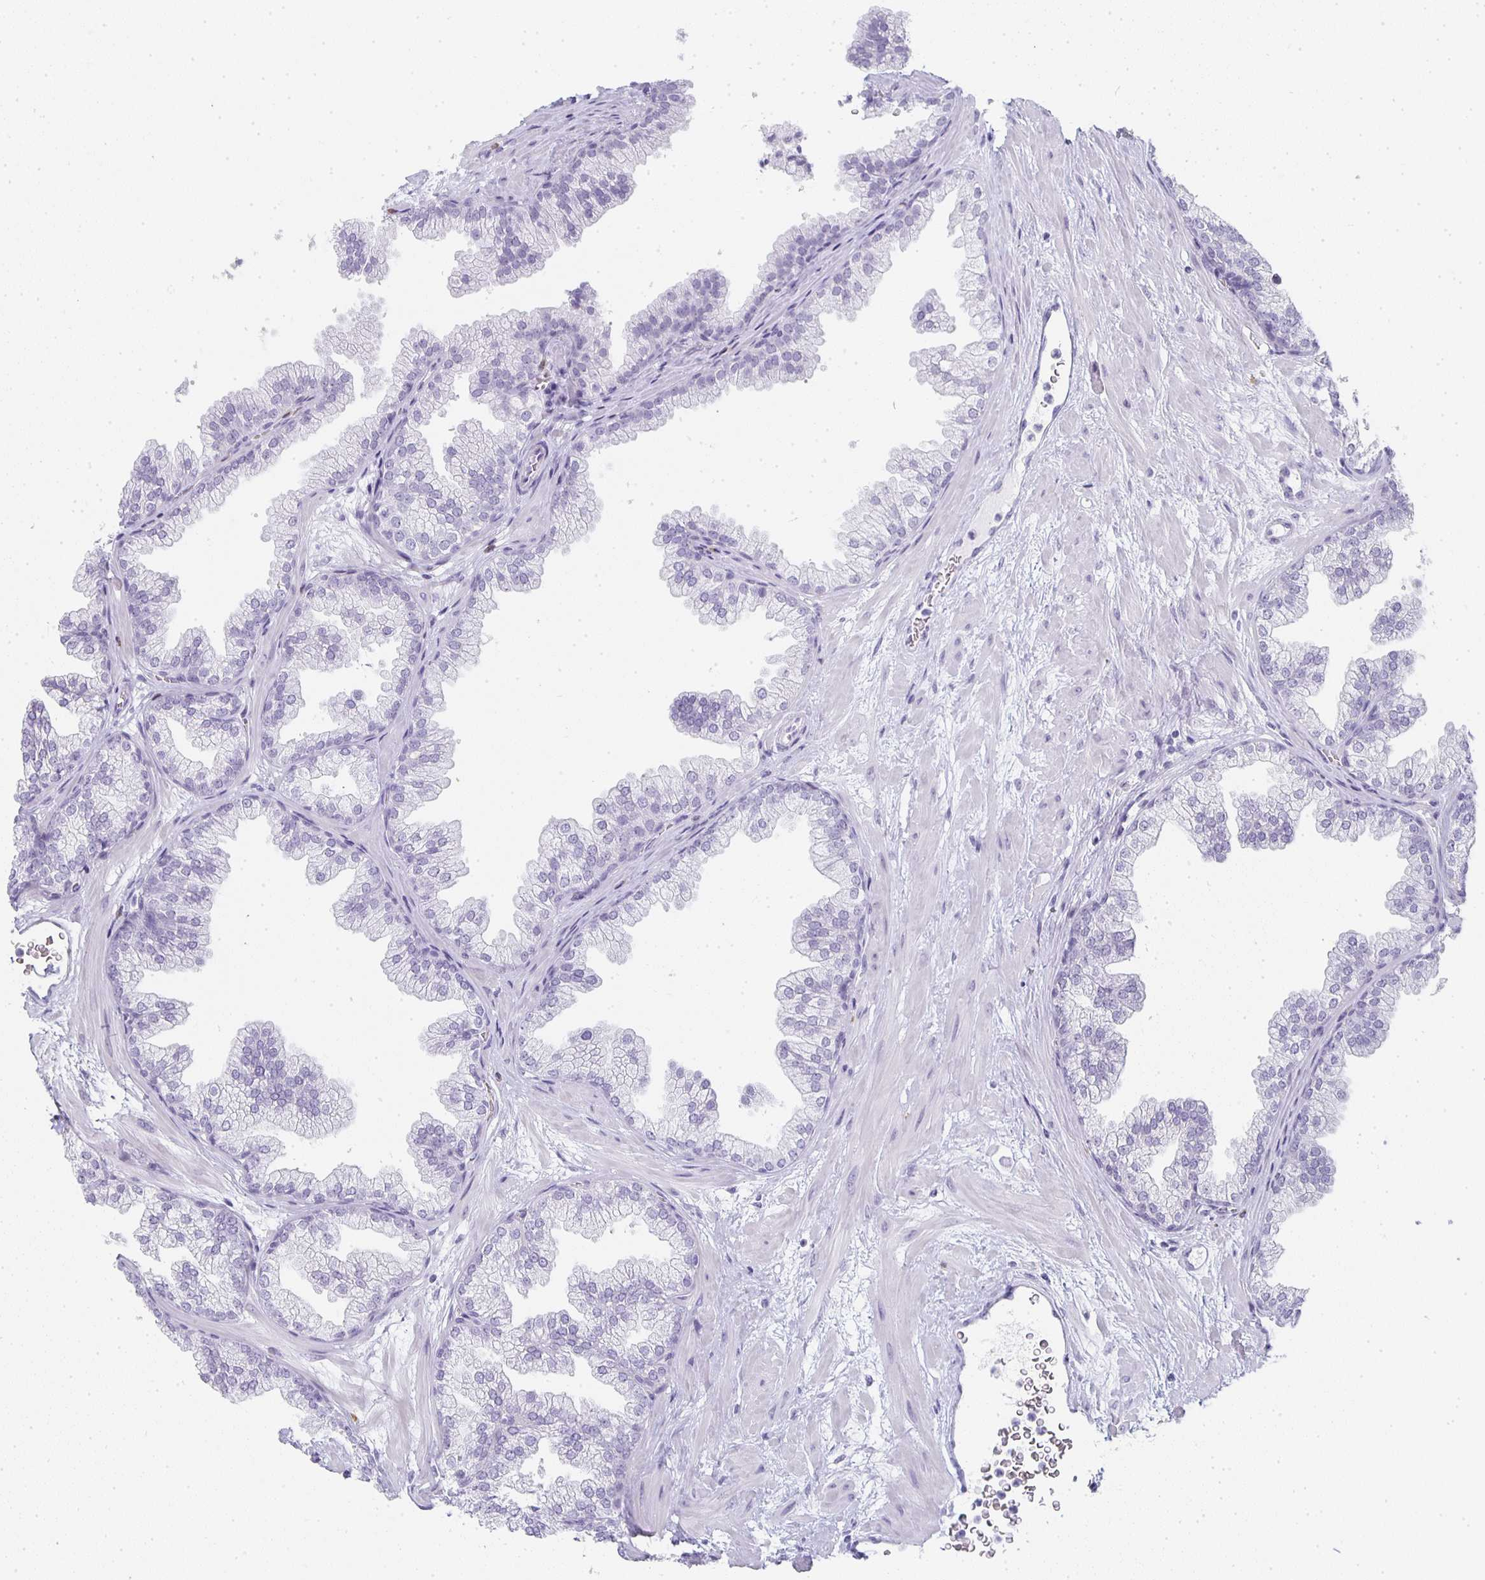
{"staining": {"intensity": "negative", "quantity": "none", "location": "none"}, "tissue": "prostate", "cell_type": "Glandular cells", "image_type": "normal", "snomed": [{"axis": "morphology", "description": "Normal tissue, NOS"}, {"axis": "topography", "description": "Prostate"}], "caption": "High power microscopy photomicrograph of an immunohistochemistry micrograph of normal prostate, revealing no significant expression in glandular cells. (Stains: DAB (3,3'-diaminobenzidine) IHC with hematoxylin counter stain, Microscopy: brightfield microscopy at high magnification).", "gene": "TPSD1", "patient": {"sex": "male", "age": 37}}